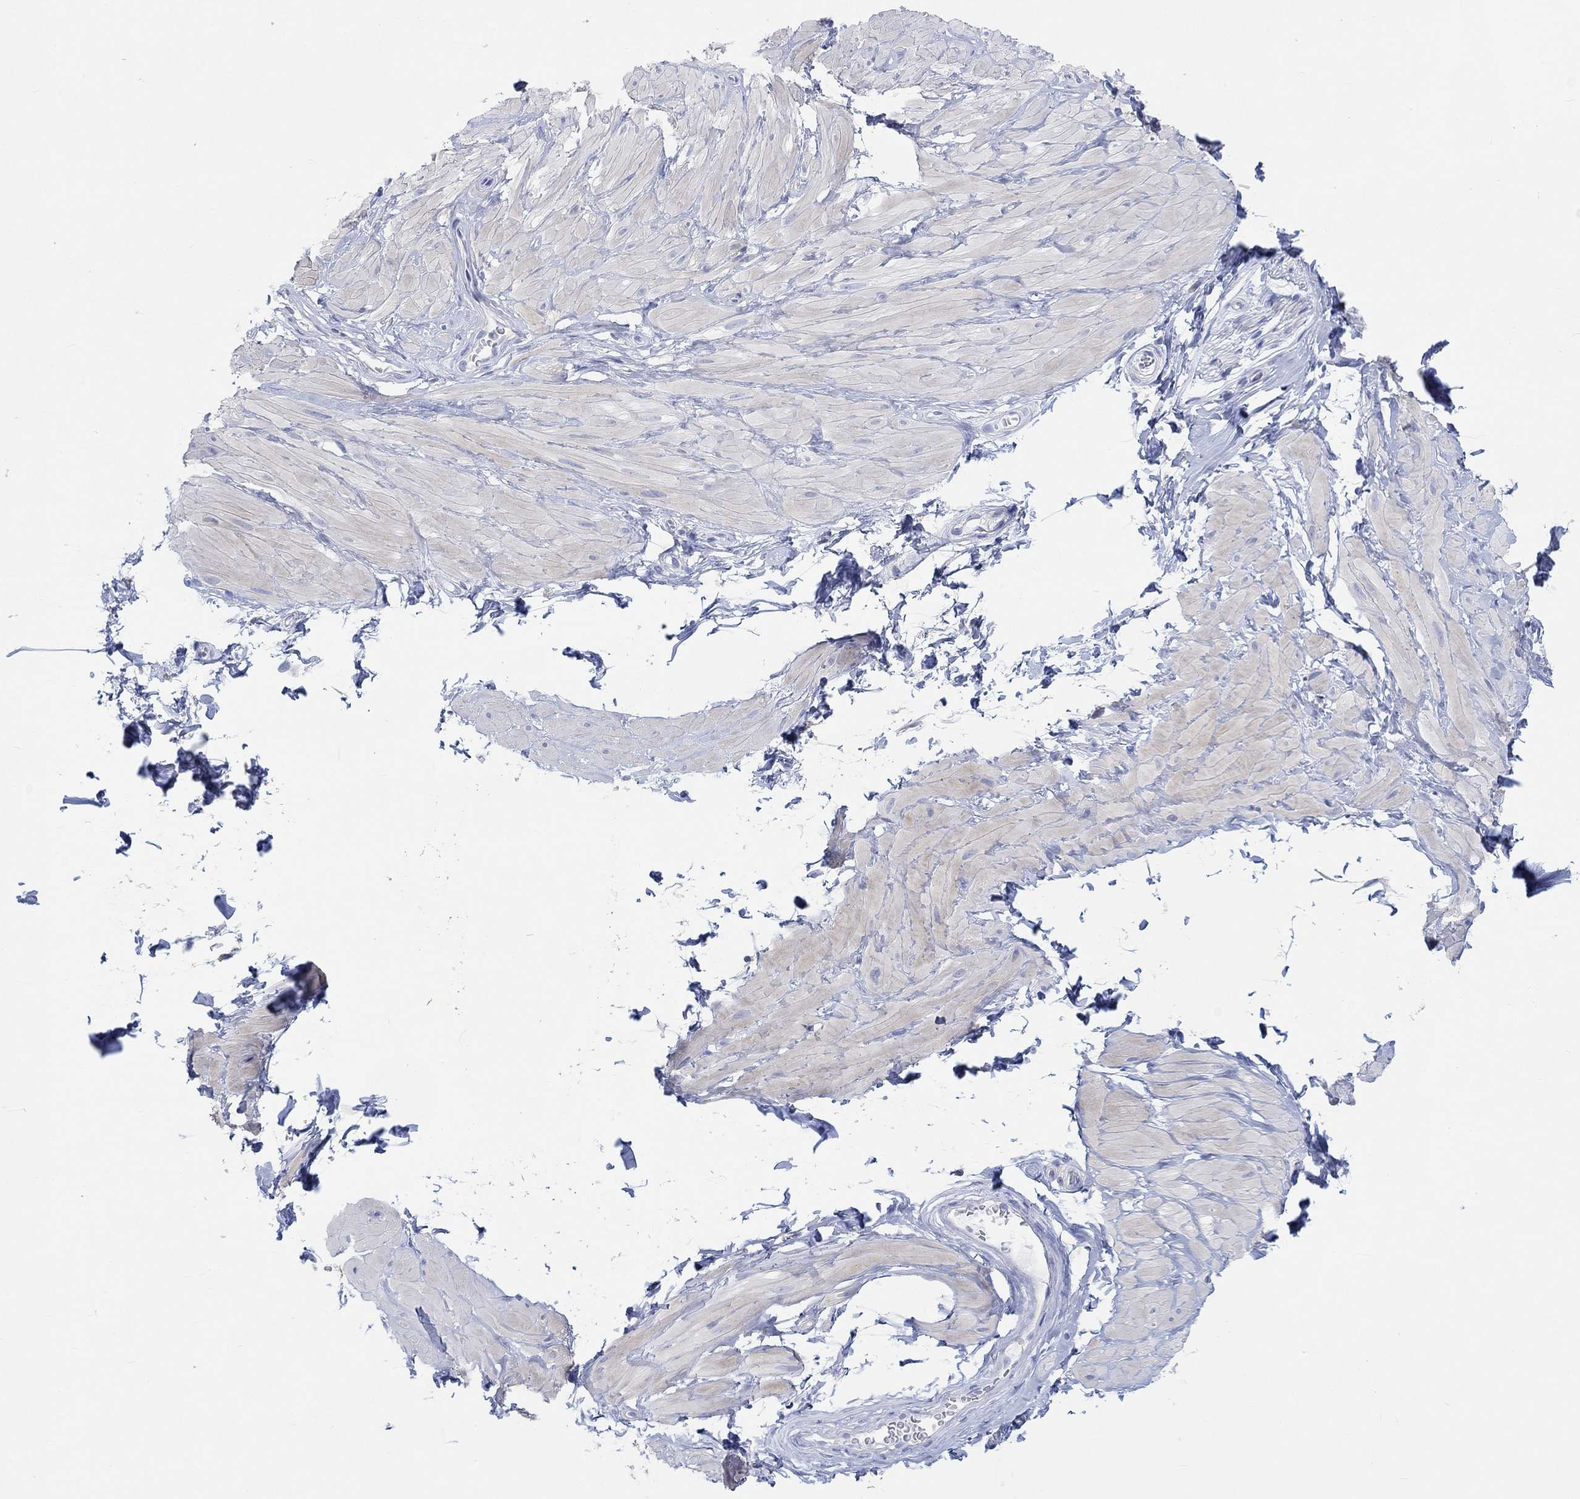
{"staining": {"intensity": "negative", "quantity": "none", "location": "none"}, "tissue": "adipose tissue", "cell_type": "Adipocytes", "image_type": "normal", "snomed": [{"axis": "morphology", "description": "Normal tissue, NOS"}, {"axis": "topography", "description": "Smooth muscle"}, {"axis": "topography", "description": "Peripheral nerve tissue"}], "caption": "Immunohistochemical staining of normal adipose tissue exhibits no significant positivity in adipocytes. (DAB (3,3'-diaminobenzidine) IHC, high magnification).", "gene": "REEP6", "patient": {"sex": "male", "age": 22}}